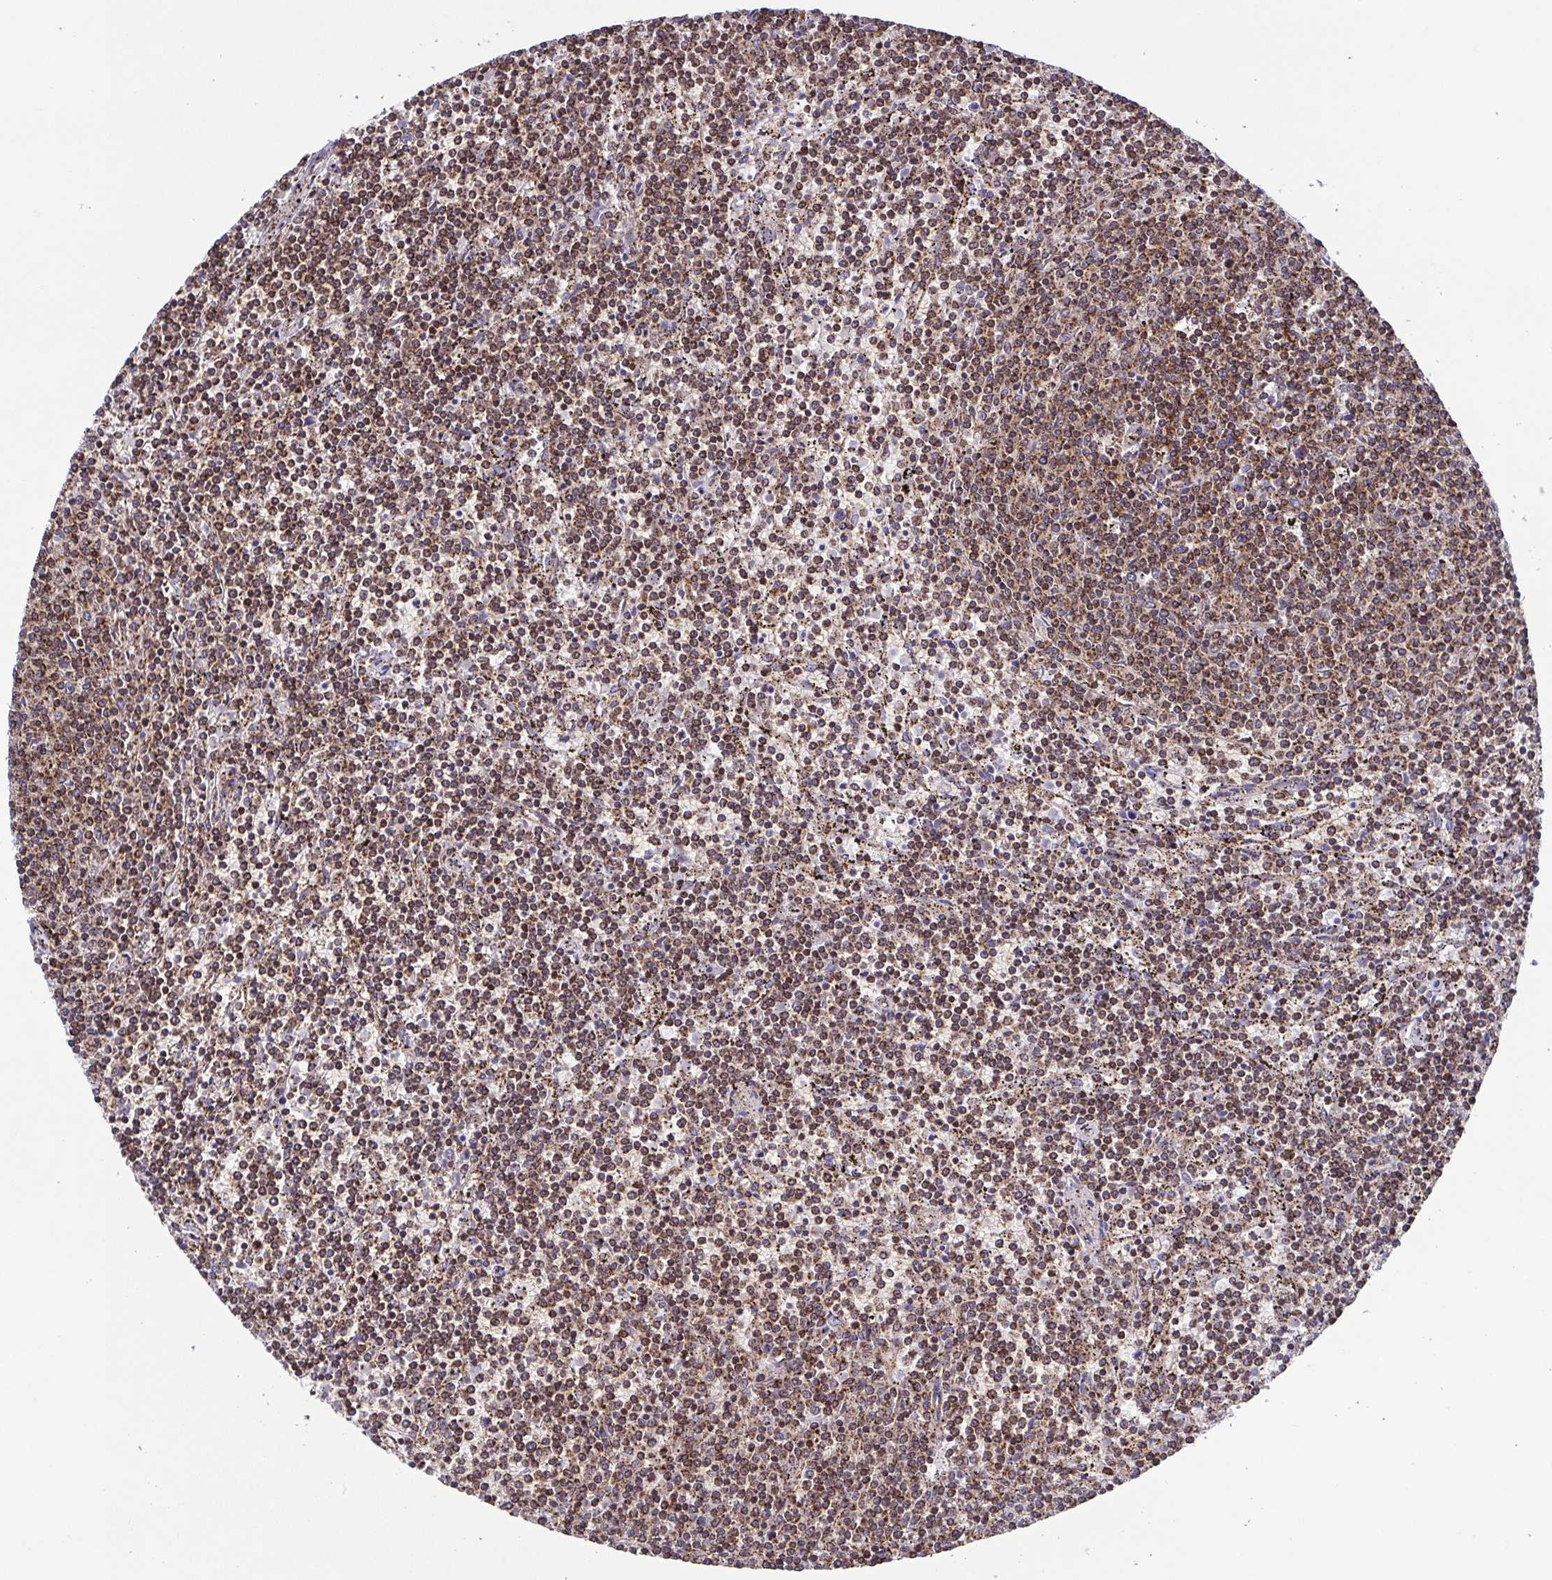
{"staining": {"intensity": "moderate", "quantity": ">75%", "location": "cytoplasmic/membranous"}, "tissue": "lymphoma", "cell_type": "Tumor cells", "image_type": "cancer", "snomed": [{"axis": "morphology", "description": "Malignant lymphoma, non-Hodgkin's type, Low grade"}, {"axis": "topography", "description": "Spleen"}], "caption": "Moderate cytoplasmic/membranous protein positivity is identified in approximately >75% of tumor cells in lymphoma. (DAB IHC, brown staining for protein, blue staining for nuclei).", "gene": "CHMP1B", "patient": {"sex": "female", "age": 50}}